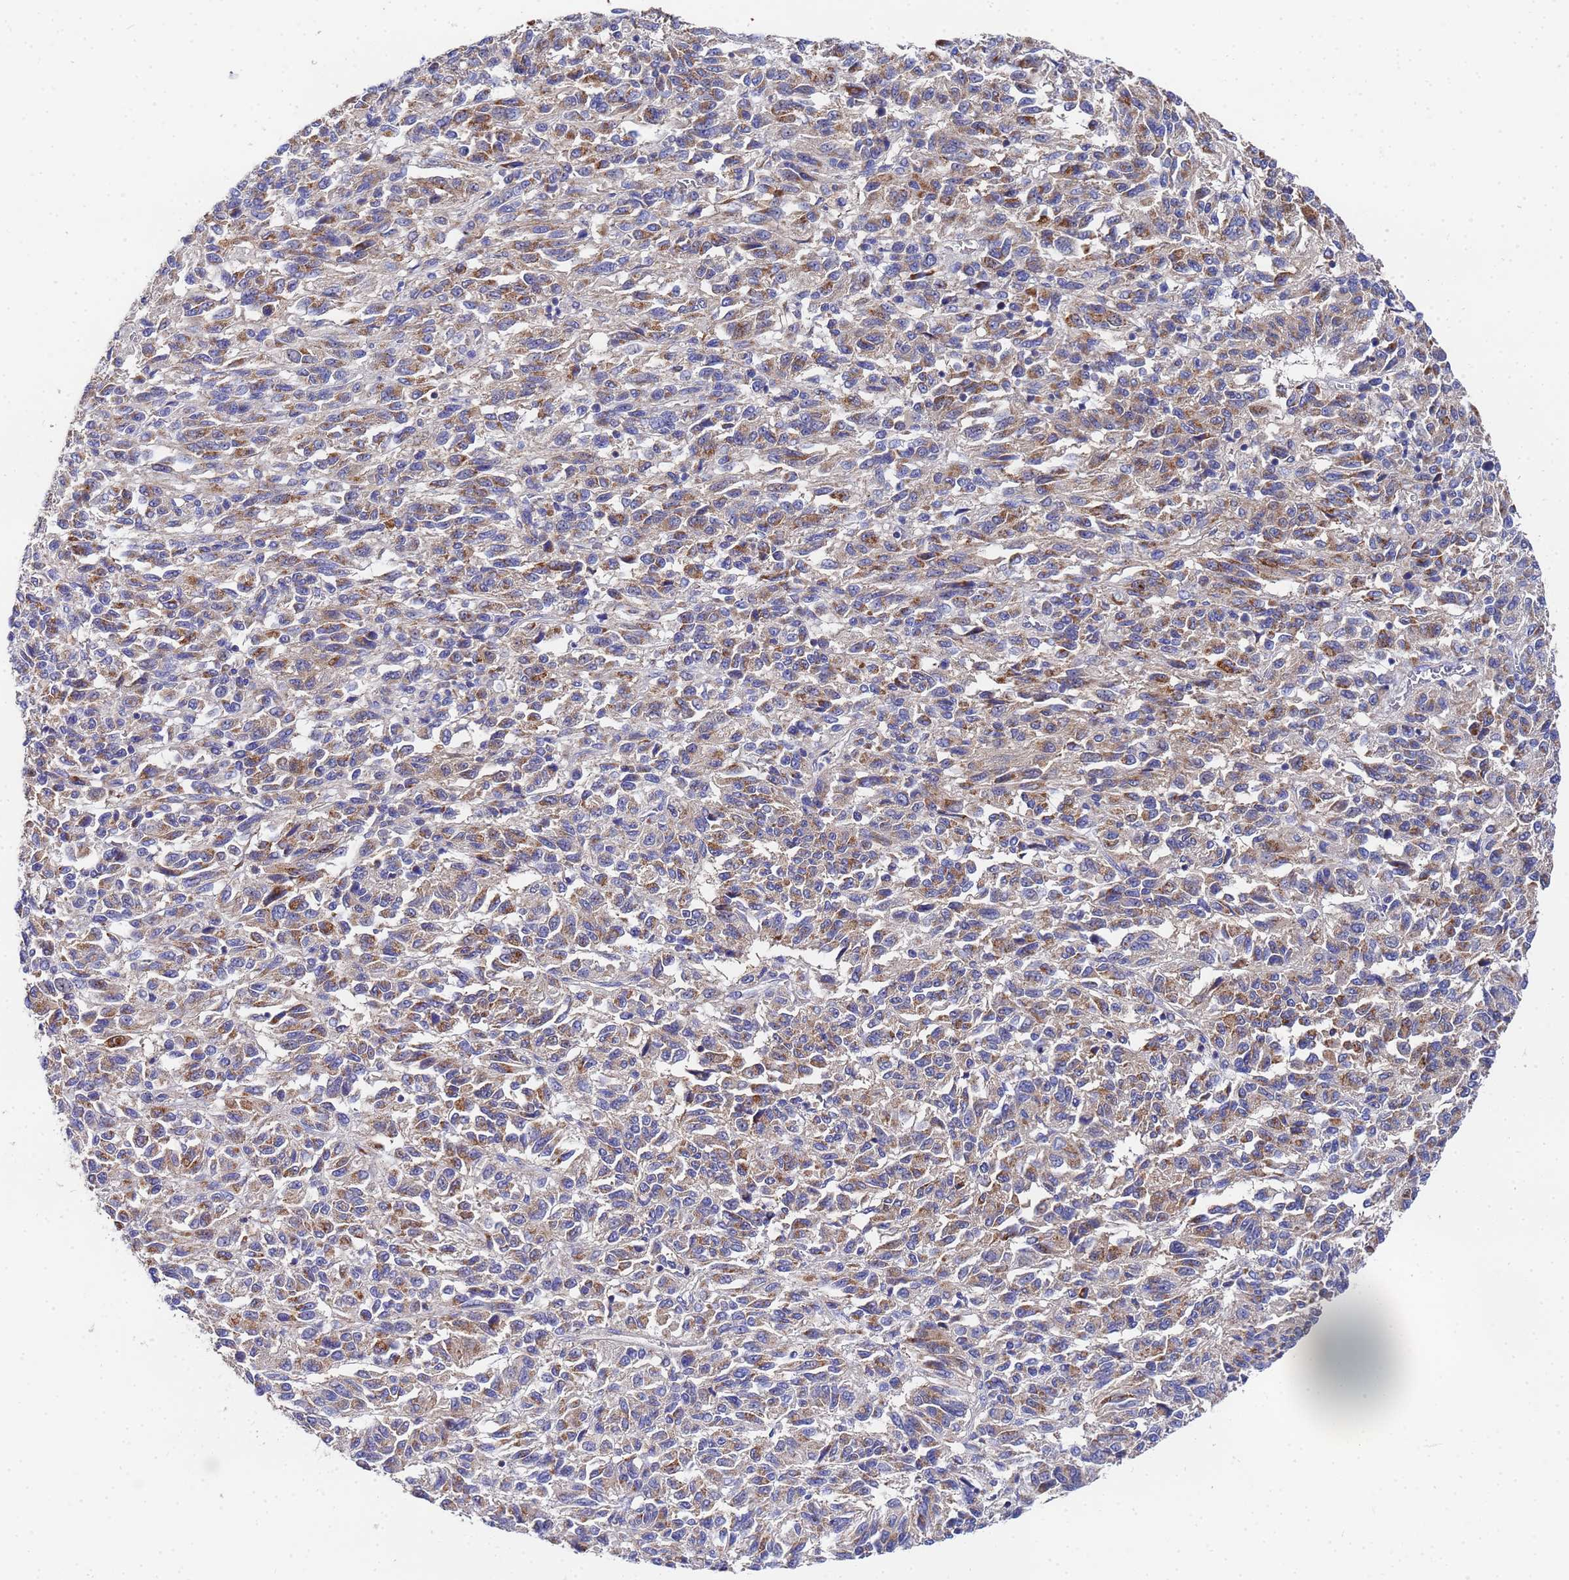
{"staining": {"intensity": "moderate", "quantity": "25%-75%", "location": "cytoplasmic/membranous"}, "tissue": "melanoma", "cell_type": "Tumor cells", "image_type": "cancer", "snomed": [{"axis": "morphology", "description": "Malignant melanoma, Metastatic site"}, {"axis": "topography", "description": "Lung"}], "caption": "Brown immunohistochemical staining in melanoma displays moderate cytoplasmic/membranous expression in approximately 25%-75% of tumor cells.", "gene": "FAHD2A", "patient": {"sex": "male", "age": 64}}